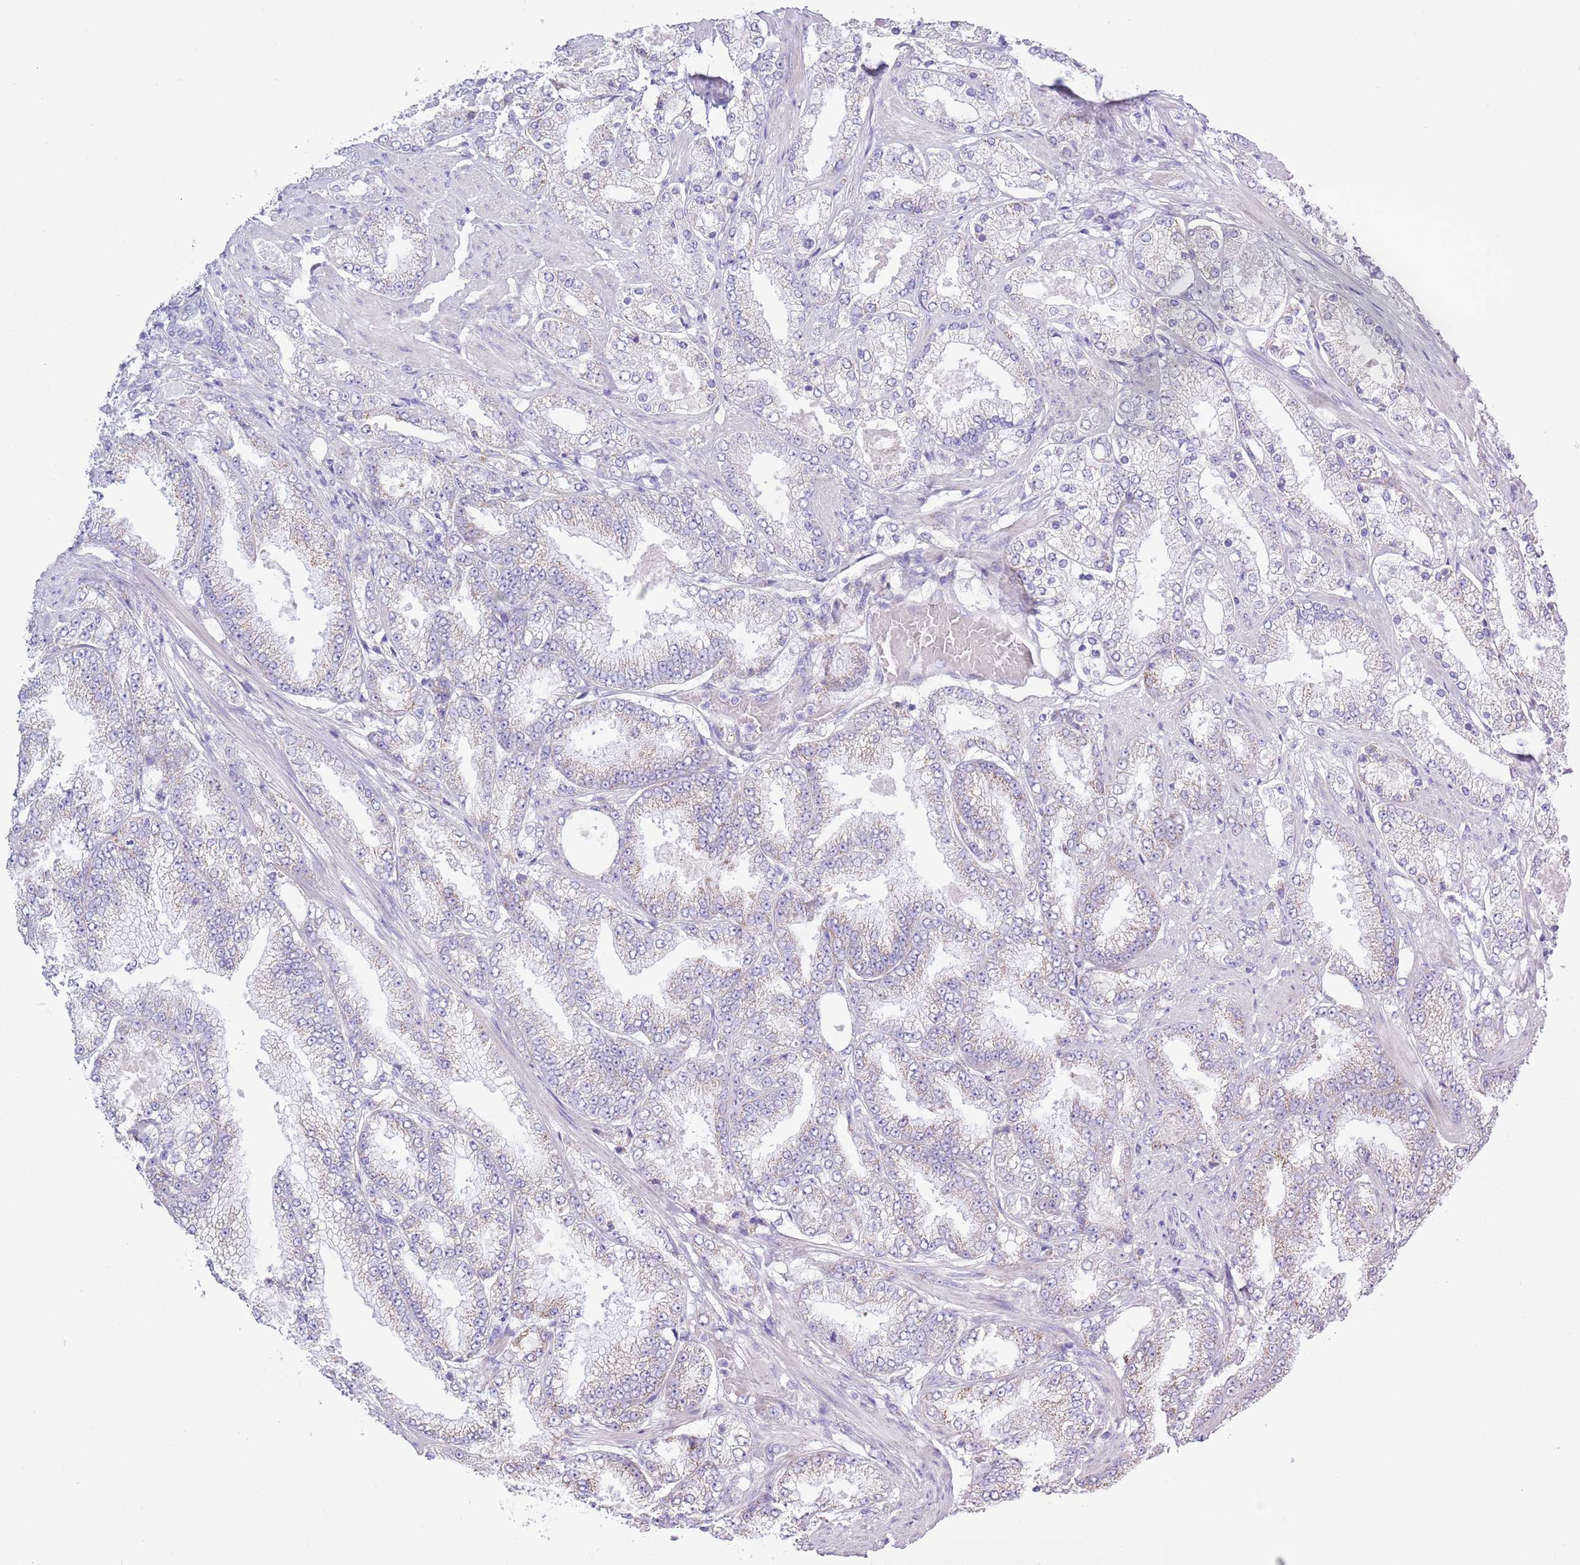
{"staining": {"intensity": "negative", "quantity": "none", "location": "none"}, "tissue": "prostate cancer", "cell_type": "Tumor cells", "image_type": "cancer", "snomed": [{"axis": "morphology", "description": "Adenocarcinoma, High grade"}, {"axis": "topography", "description": "Prostate"}], "caption": "The micrograph displays no staining of tumor cells in high-grade adenocarcinoma (prostate). The staining is performed using DAB brown chromogen with nuclei counter-stained in using hematoxylin.", "gene": "MOCOS", "patient": {"sex": "male", "age": 68}}